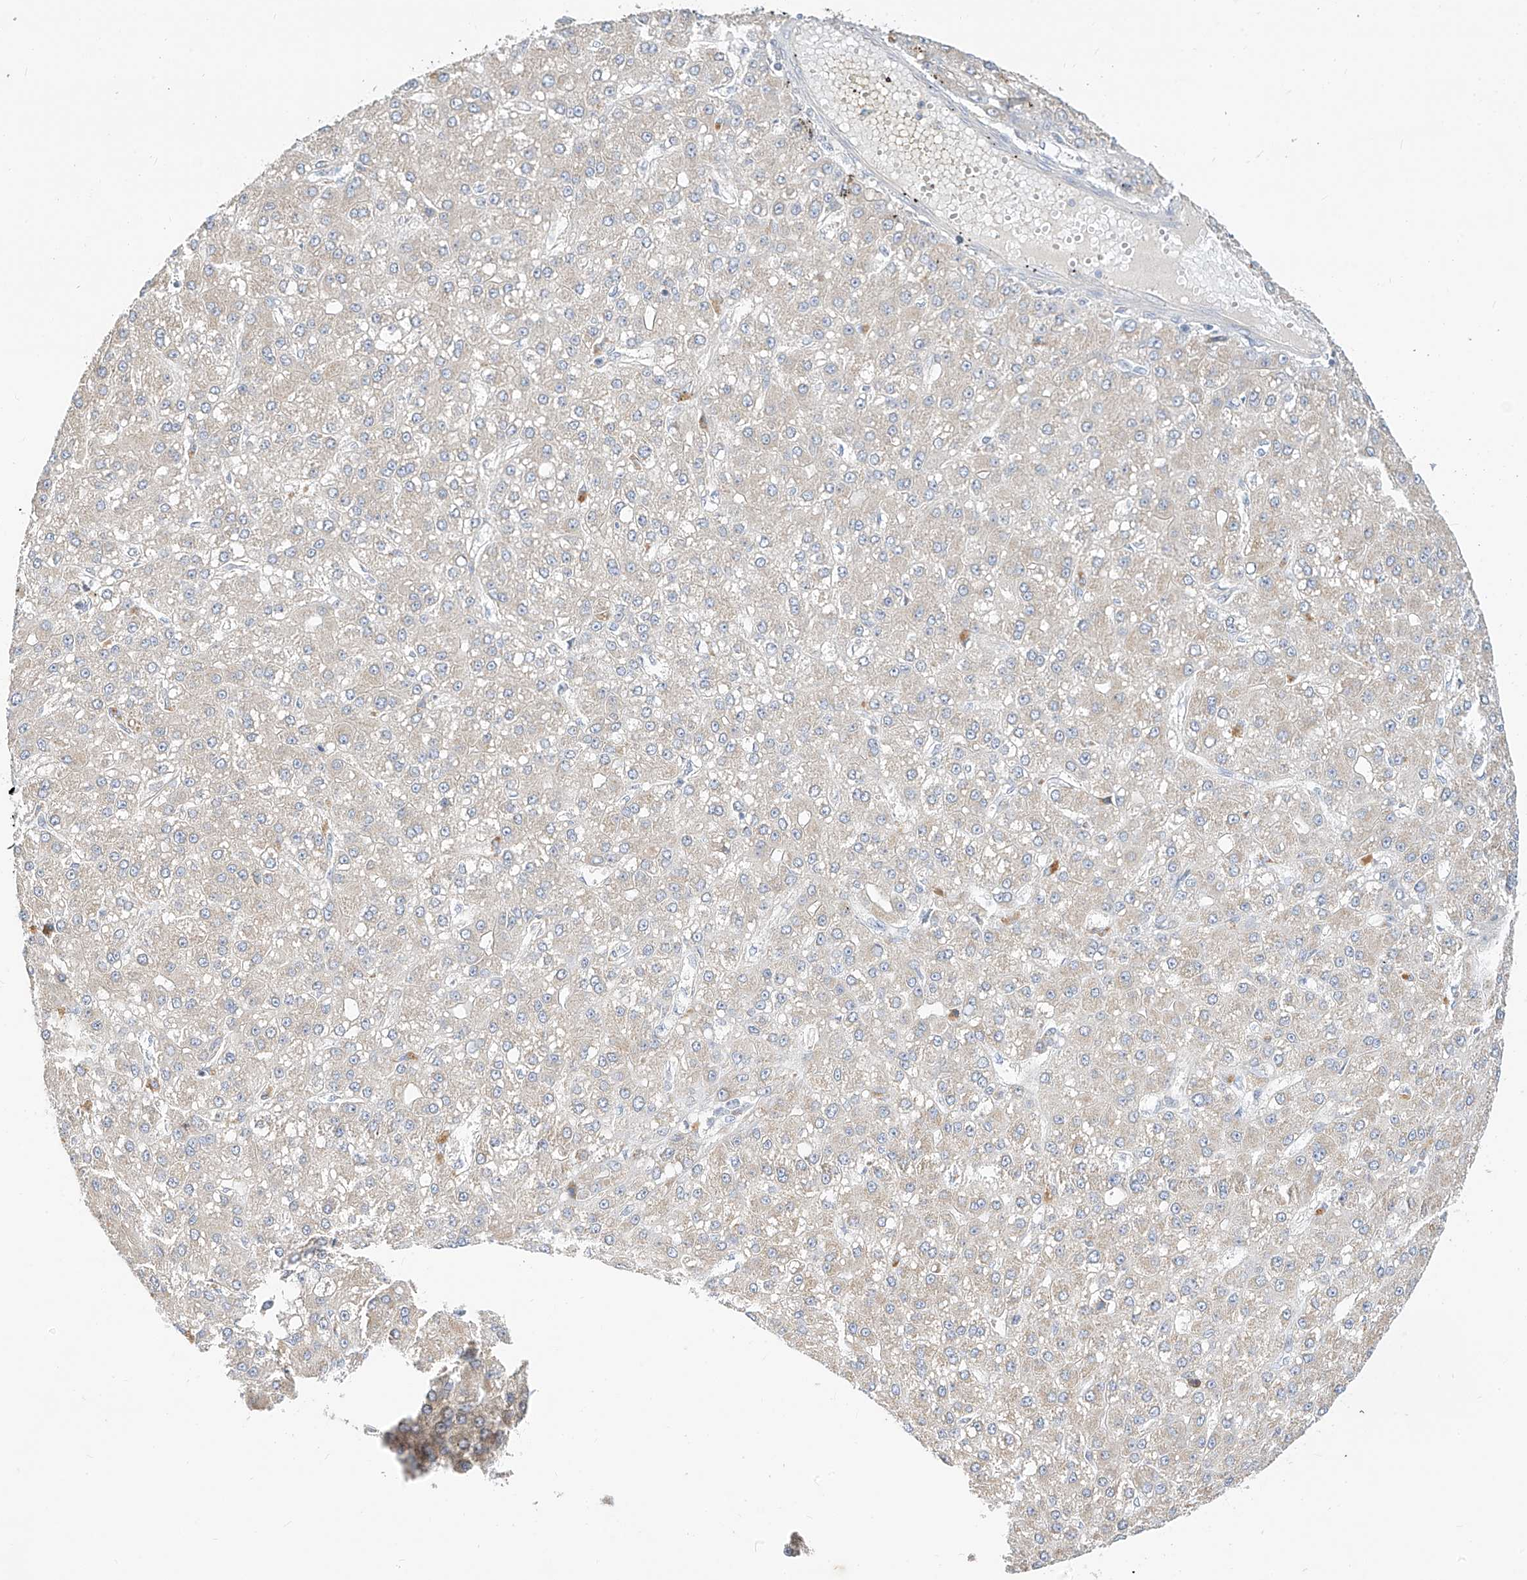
{"staining": {"intensity": "weak", "quantity": ">75%", "location": "cytoplasmic/membranous"}, "tissue": "liver cancer", "cell_type": "Tumor cells", "image_type": "cancer", "snomed": [{"axis": "morphology", "description": "Carcinoma, Hepatocellular, NOS"}, {"axis": "topography", "description": "Liver"}], "caption": "The photomicrograph reveals staining of liver cancer, revealing weak cytoplasmic/membranous protein positivity (brown color) within tumor cells.", "gene": "RASA2", "patient": {"sex": "male", "age": 67}}